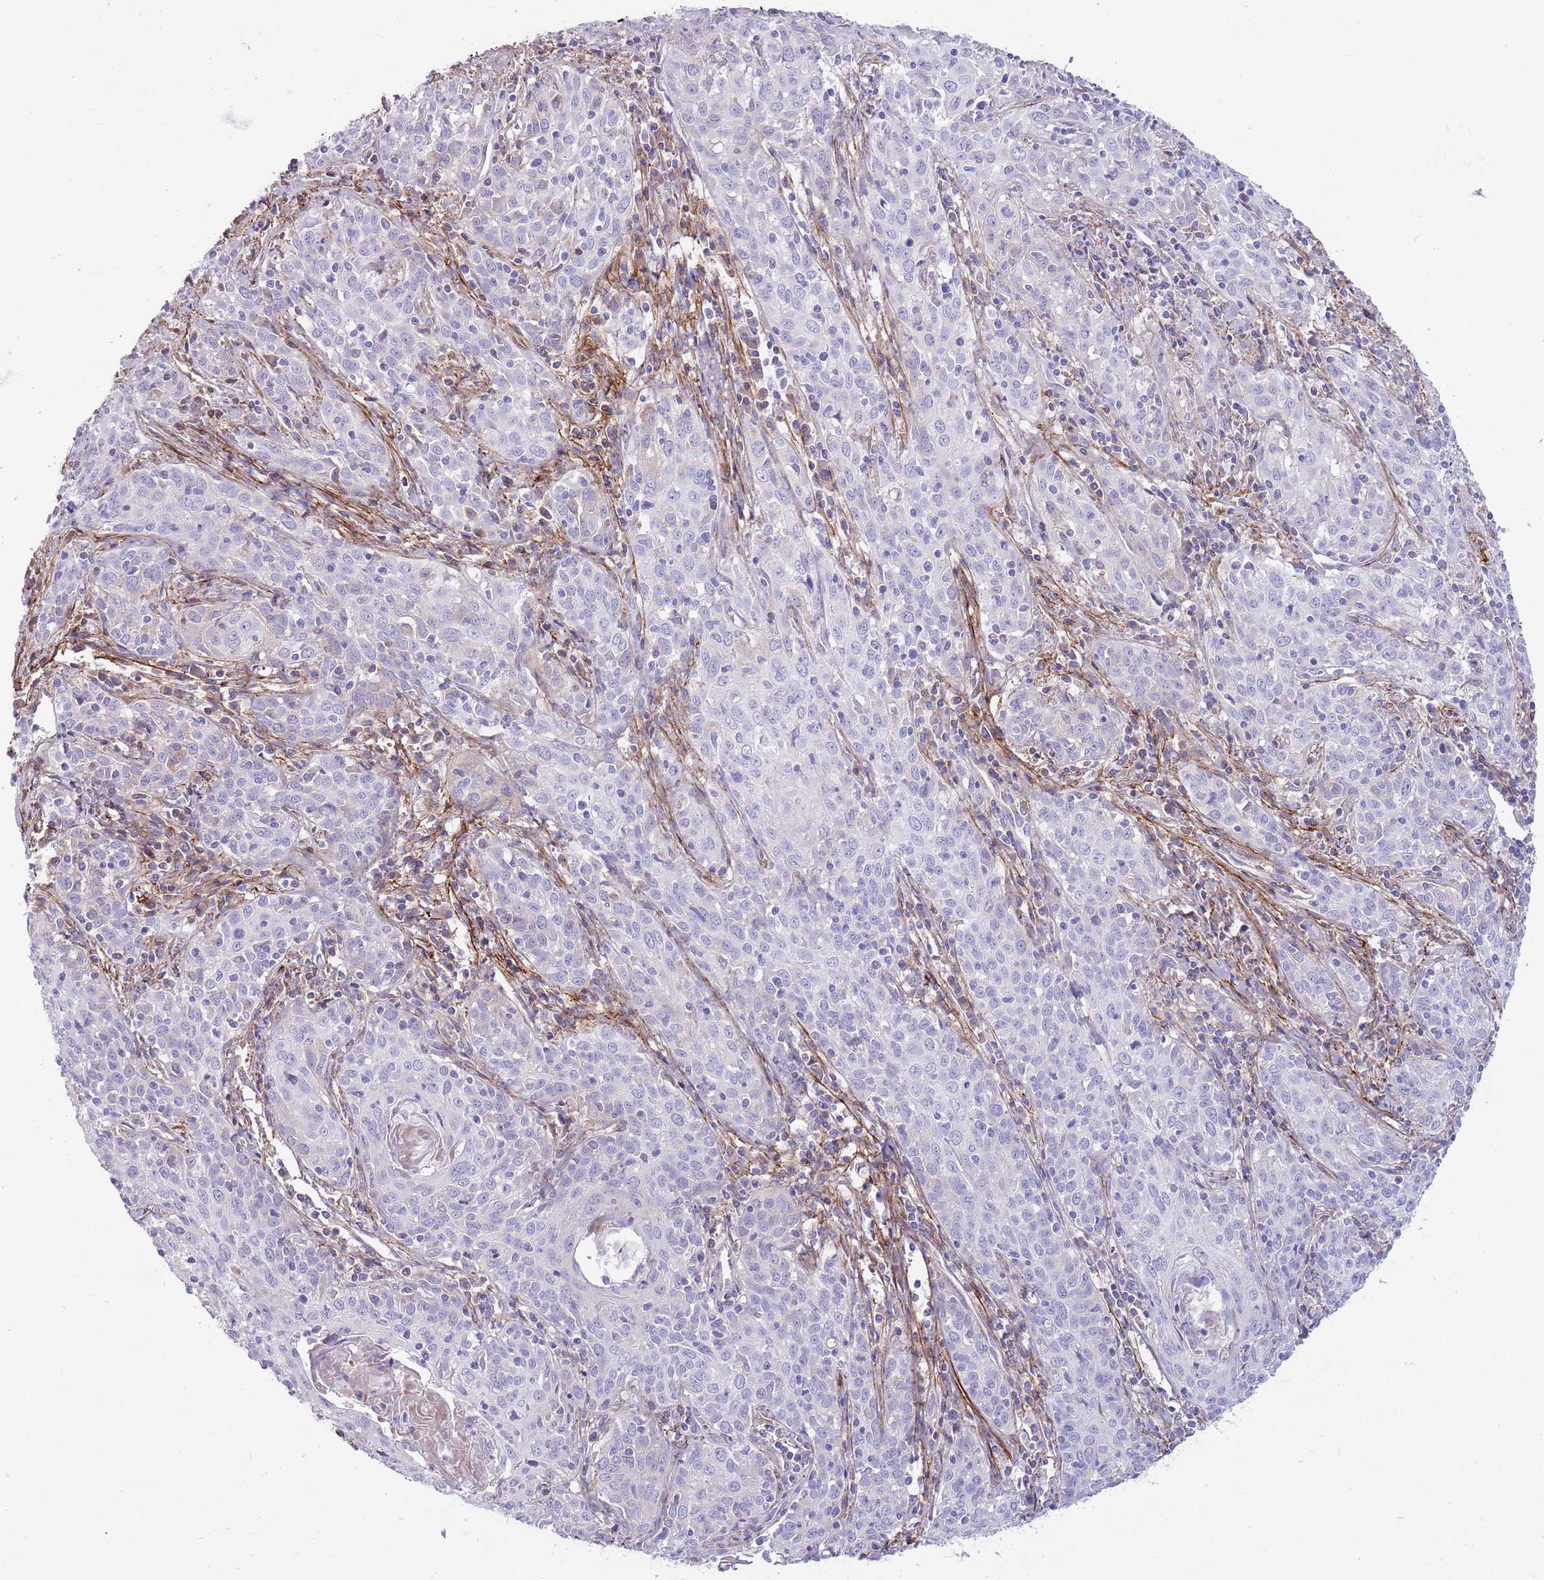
{"staining": {"intensity": "negative", "quantity": "none", "location": "none"}, "tissue": "cervical cancer", "cell_type": "Tumor cells", "image_type": "cancer", "snomed": [{"axis": "morphology", "description": "Squamous cell carcinoma, NOS"}, {"axis": "topography", "description": "Cervix"}], "caption": "Immunohistochemistry (IHC) of cervical cancer reveals no positivity in tumor cells. (DAB immunohistochemistry, high magnification).", "gene": "LEPROTL1", "patient": {"sex": "female", "age": 57}}